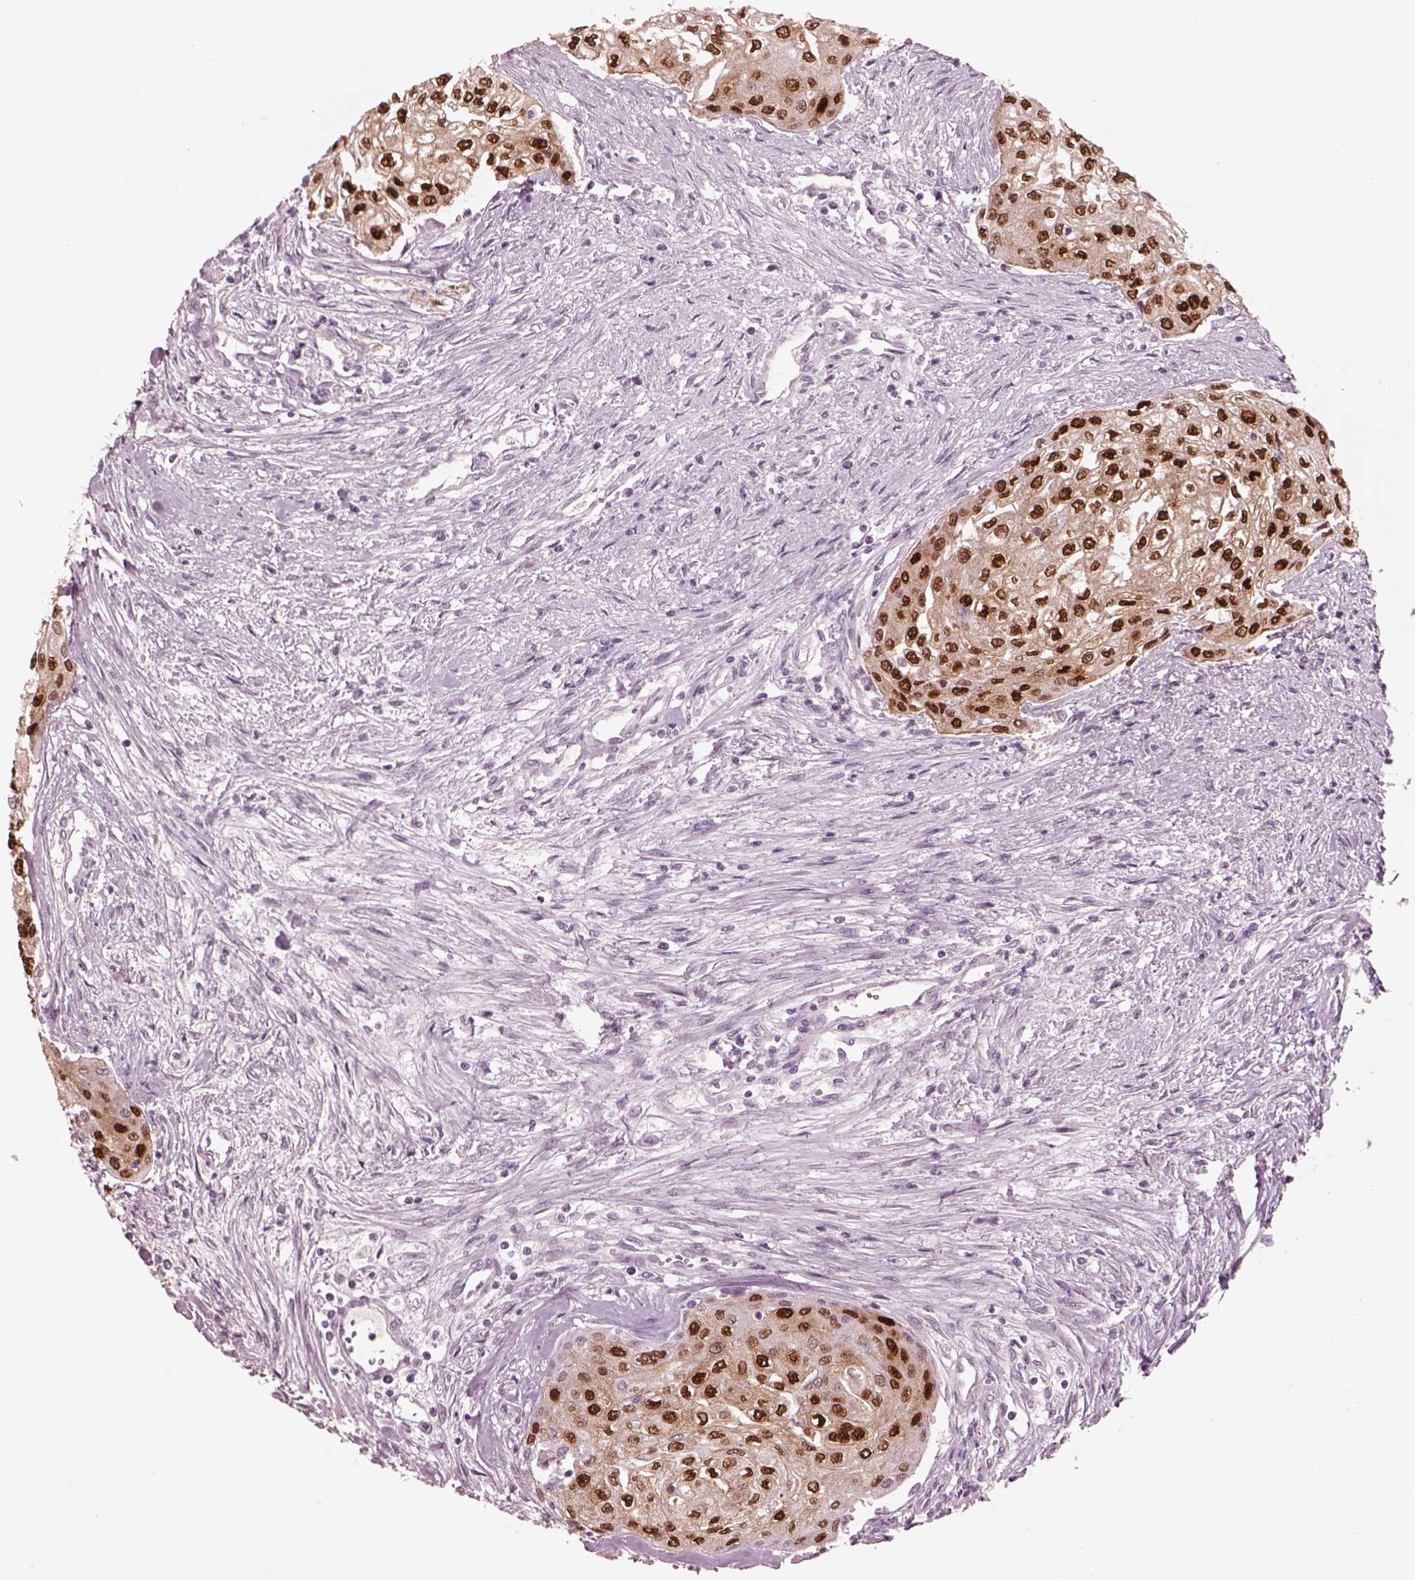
{"staining": {"intensity": "strong", "quantity": ">75%", "location": "nuclear"}, "tissue": "urothelial cancer", "cell_type": "Tumor cells", "image_type": "cancer", "snomed": [{"axis": "morphology", "description": "Urothelial carcinoma, High grade"}, {"axis": "topography", "description": "Urinary bladder"}], "caption": "A brown stain labels strong nuclear staining of a protein in urothelial cancer tumor cells. (DAB (3,3'-diaminobenzidine) IHC, brown staining for protein, blue staining for nuclei).", "gene": "SOX9", "patient": {"sex": "male", "age": 62}}